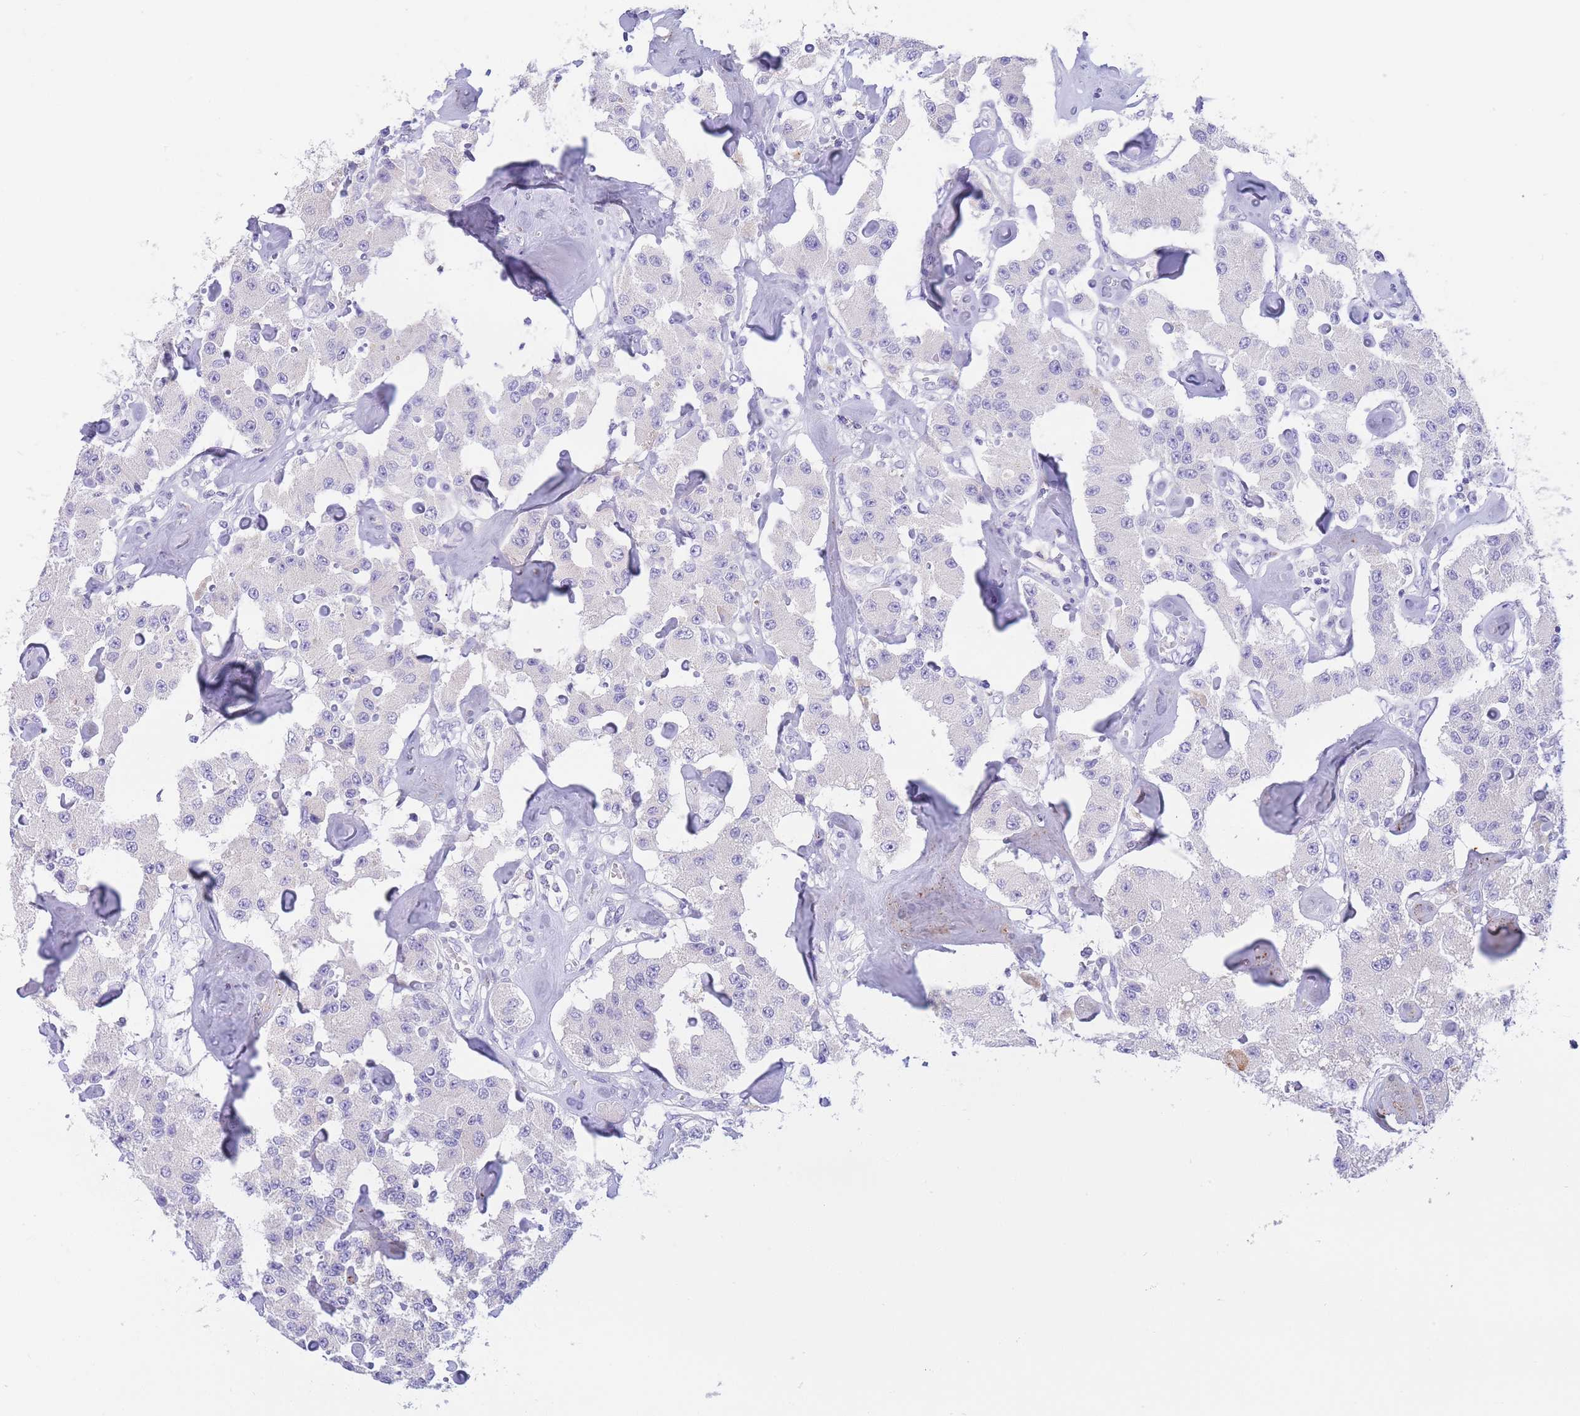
{"staining": {"intensity": "negative", "quantity": "none", "location": "none"}, "tissue": "carcinoid", "cell_type": "Tumor cells", "image_type": "cancer", "snomed": [{"axis": "morphology", "description": "Carcinoid, malignant, NOS"}, {"axis": "topography", "description": "Pancreas"}], "caption": "Immunohistochemistry photomicrograph of human carcinoid stained for a protein (brown), which reveals no staining in tumor cells.", "gene": "PCDHB3", "patient": {"sex": "male", "age": 41}}